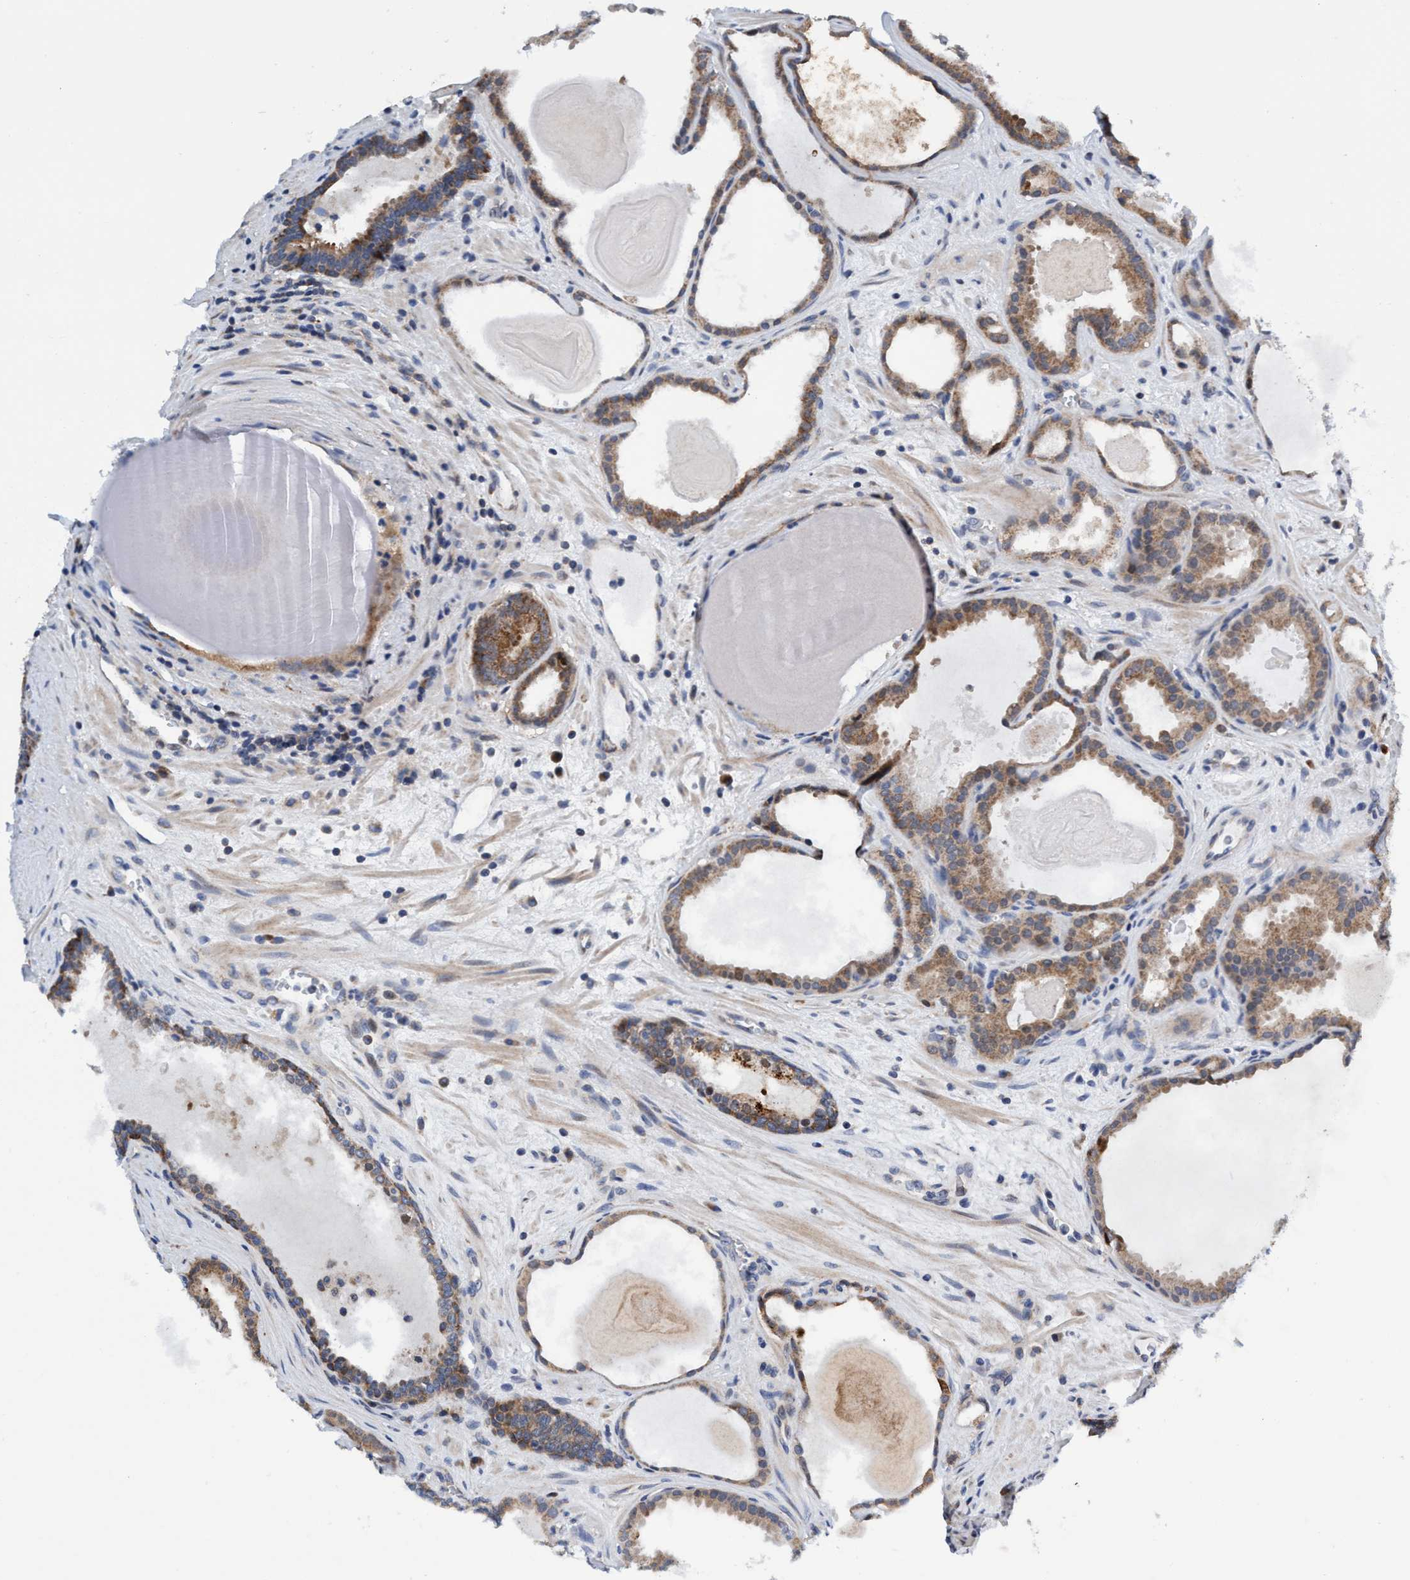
{"staining": {"intensity": "moderate", "quantity": ">75%", "location": "cytoplasmic/membranous"}, "tissue": "prostate cancer", "cell_type": "Tumor cells", "image_type": "cancer", "snomed": [{"axis": "morphology", "description": "Adenocarcinoma, High grade"}, {"axis": "topography", "description": "Prostate"}], "caption": "Adenocarcinoma (high-grade) (prostate) stained with a brown dye exhibits moderate cytoplasmic/membranous positive positivity in approximately >75% of tumor cells.", "gene": "AGAP2", "patient": {"sex": "male", "age": 60}}